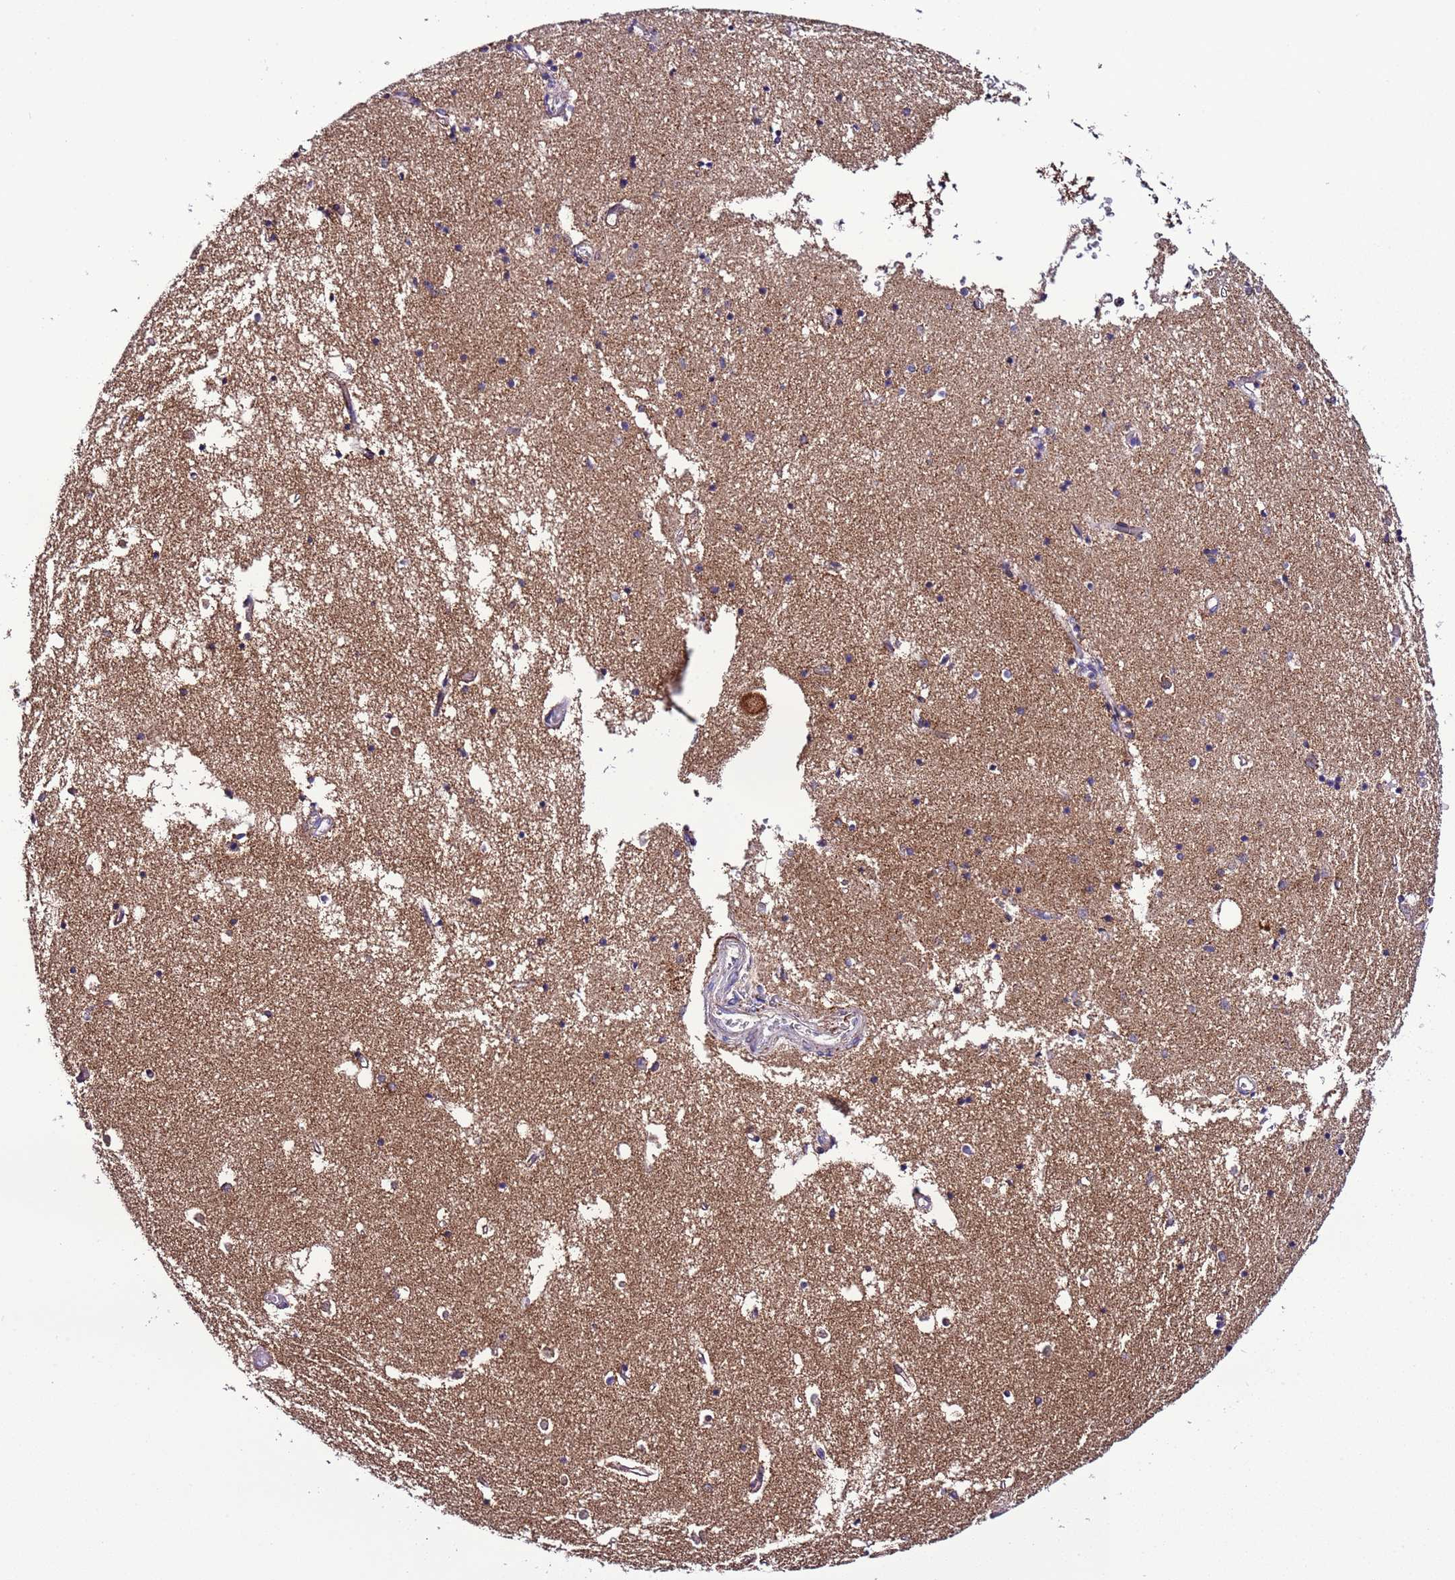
{"staining": {"intensity": "weak", "quantity": "<25%", "location": "cytoplasmic/membranous"}, "tissue": "hippocampus", "cell_type": "Glial cells", "image_type": "normal", "snomed": [{"axis": "morphology", "description": "Normal tissue, NOS"}, {"axis": "topography", "description": "Hippocampus"}], "caption": "Immunohistochemical staining of benign human hippocampus shows no significant expression in glial cells. (Immunohistochemistry (ihc), brightfield microscopy, high magnification).", "gene": "UEVLD", "patient": {"sex": "male", "age": 70}}